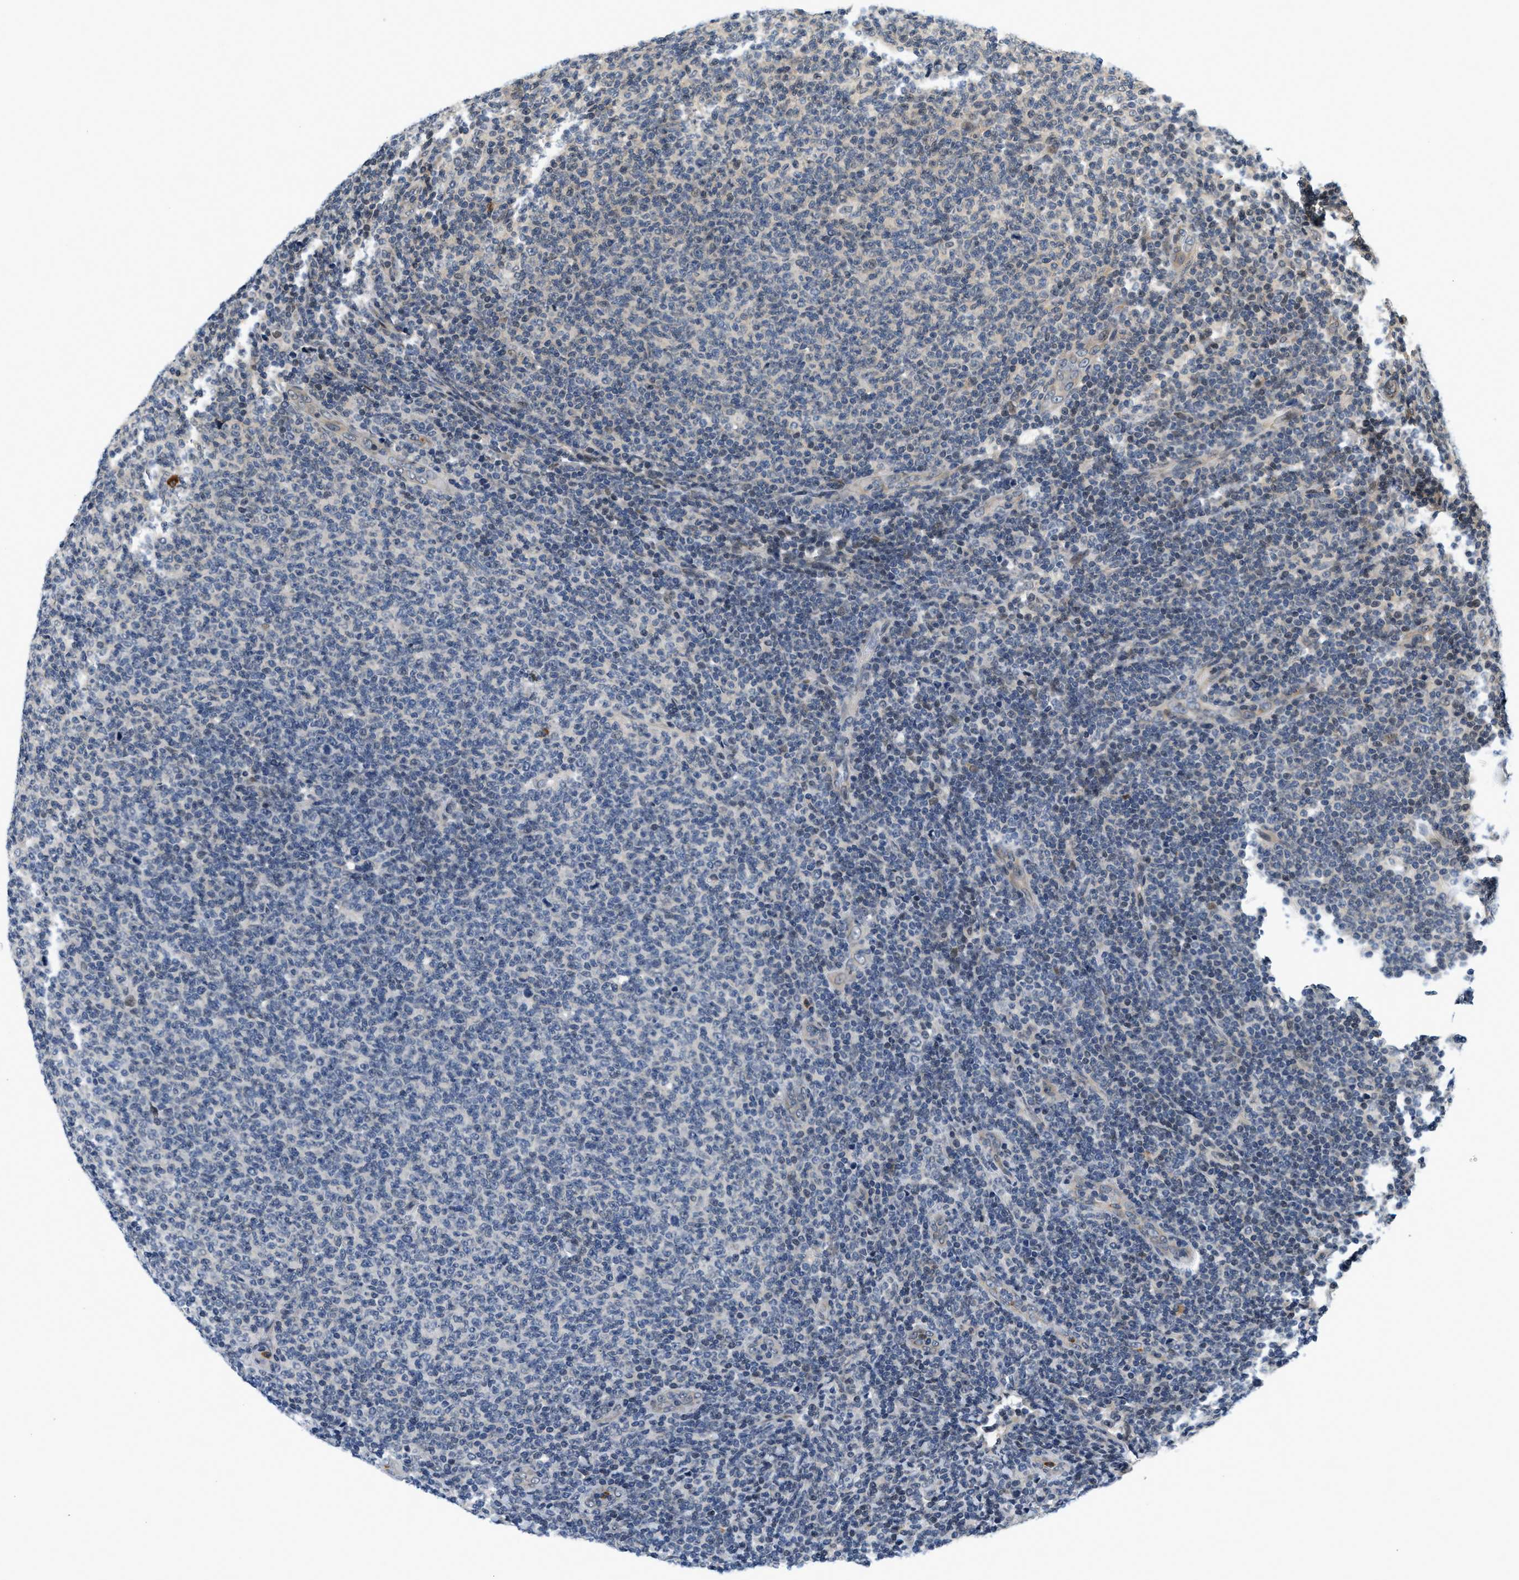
{"staining": {"intensity": "negative", "quantity": "none", "location": "none"}, "tissue": "lymphoma", "cell_type": "Tumor cells", "image_type": "cancer", "snomed": [{"axis": "morphology", "description": "Malignant lymphoma, non-Hodgkin's type, Low grade"}, {"axis": "topography", "description": "Lymph node"}], "caption": "Tumor cells show no significant positivity in lymphoma.", "gene": "KMT2A", "patient": {"sex": "male", "age": 66}}